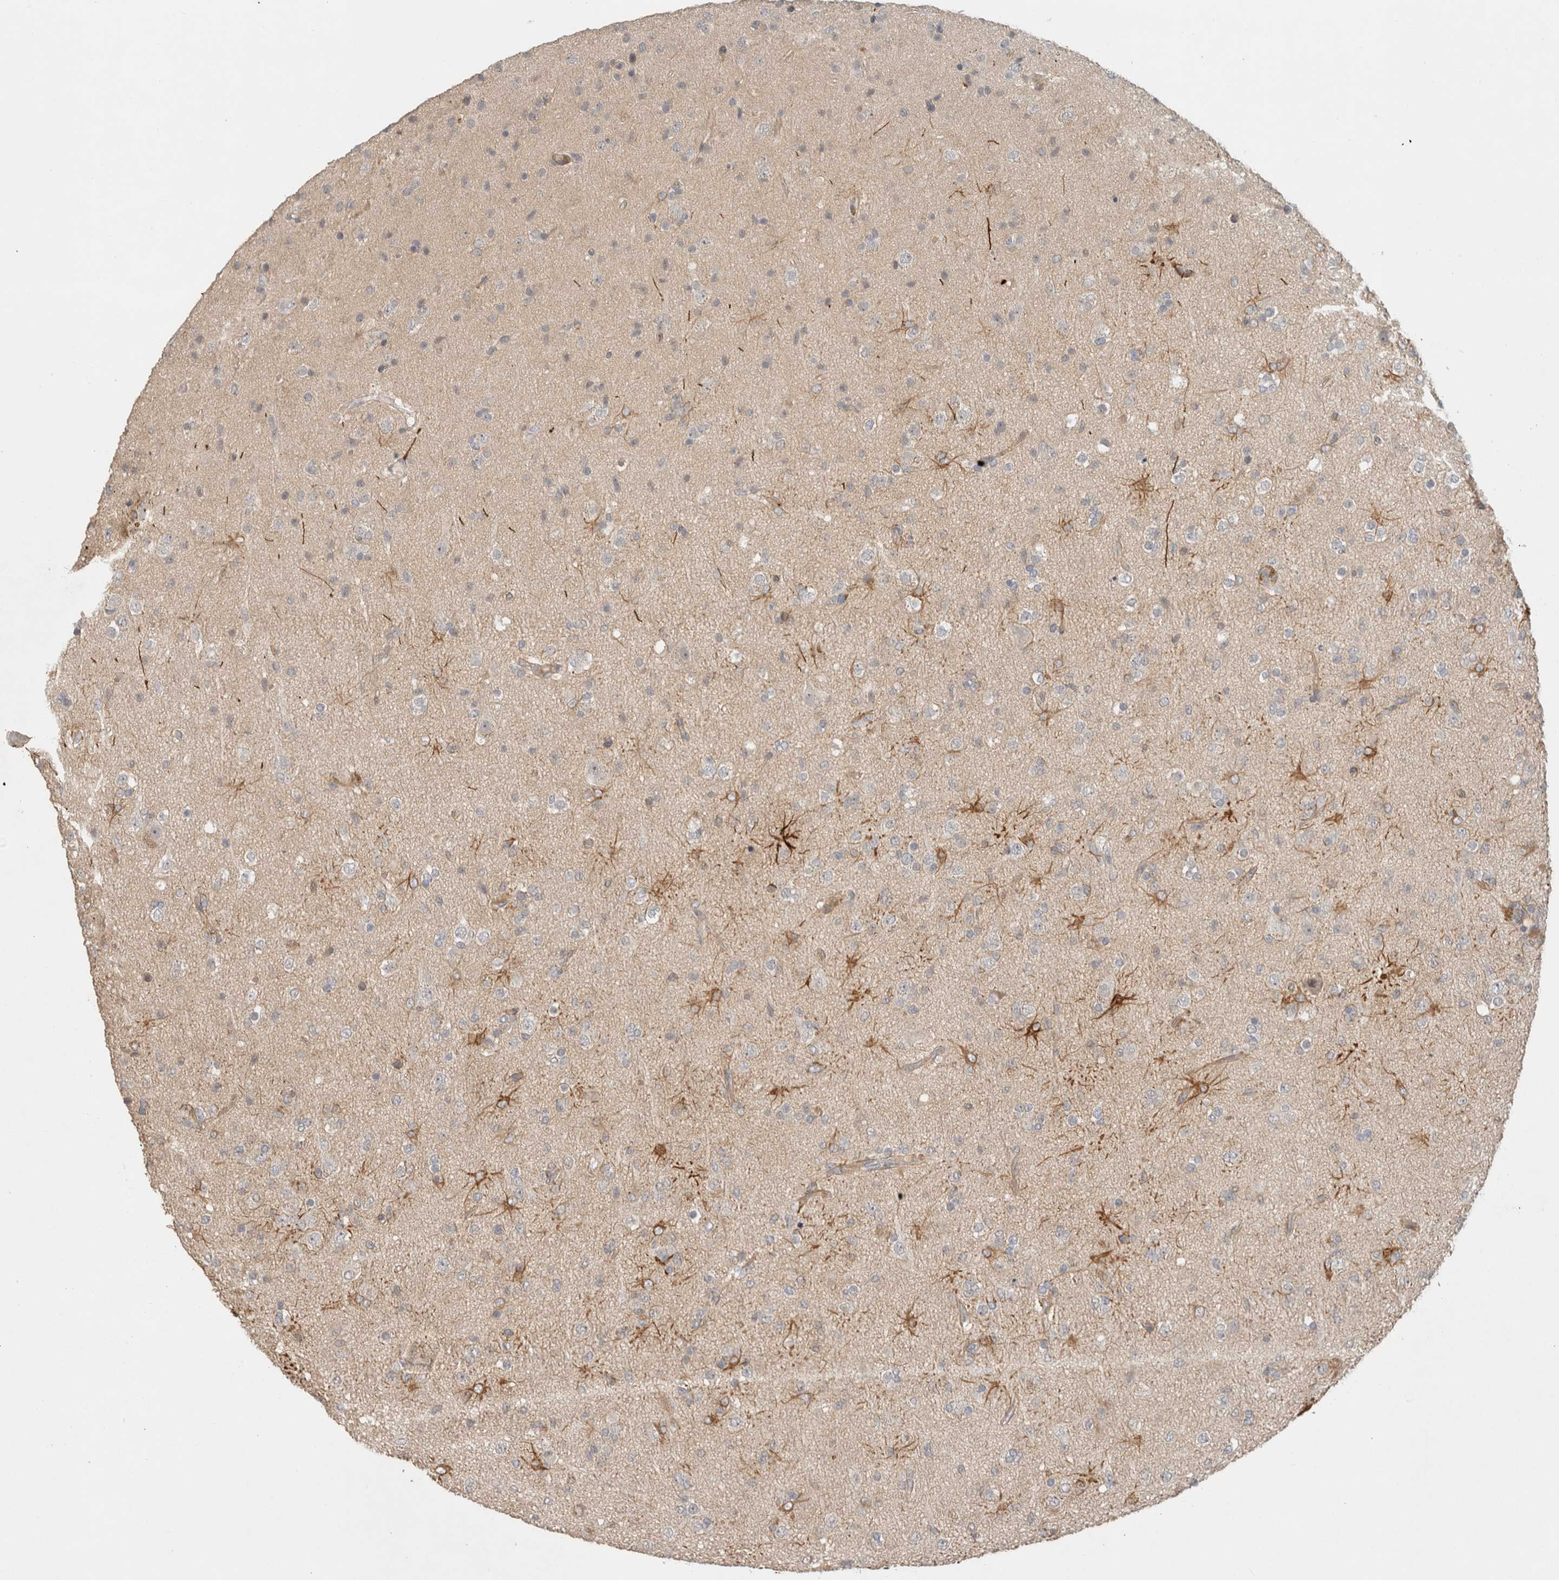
{"staining": {"intensity": "negative", "quantity": "none", "location": "none"}, "tissue": "glioma", "cell_type": "Tumor cells", "image_type": "cancer", "snomed": [{"axis": "morphology", "description": "Glioma, malignant, Low grade"}, {"axis": "topography", "description": "Brain"}], "caption": "High magnification brightfield microscopy of glioma stained with DAB (brown) and counterstained with hematoxylin (blue): tumor cells show no significant expression.", "gene": "ERCC6L2", "patient": {"sex": "male", "age": 65}}